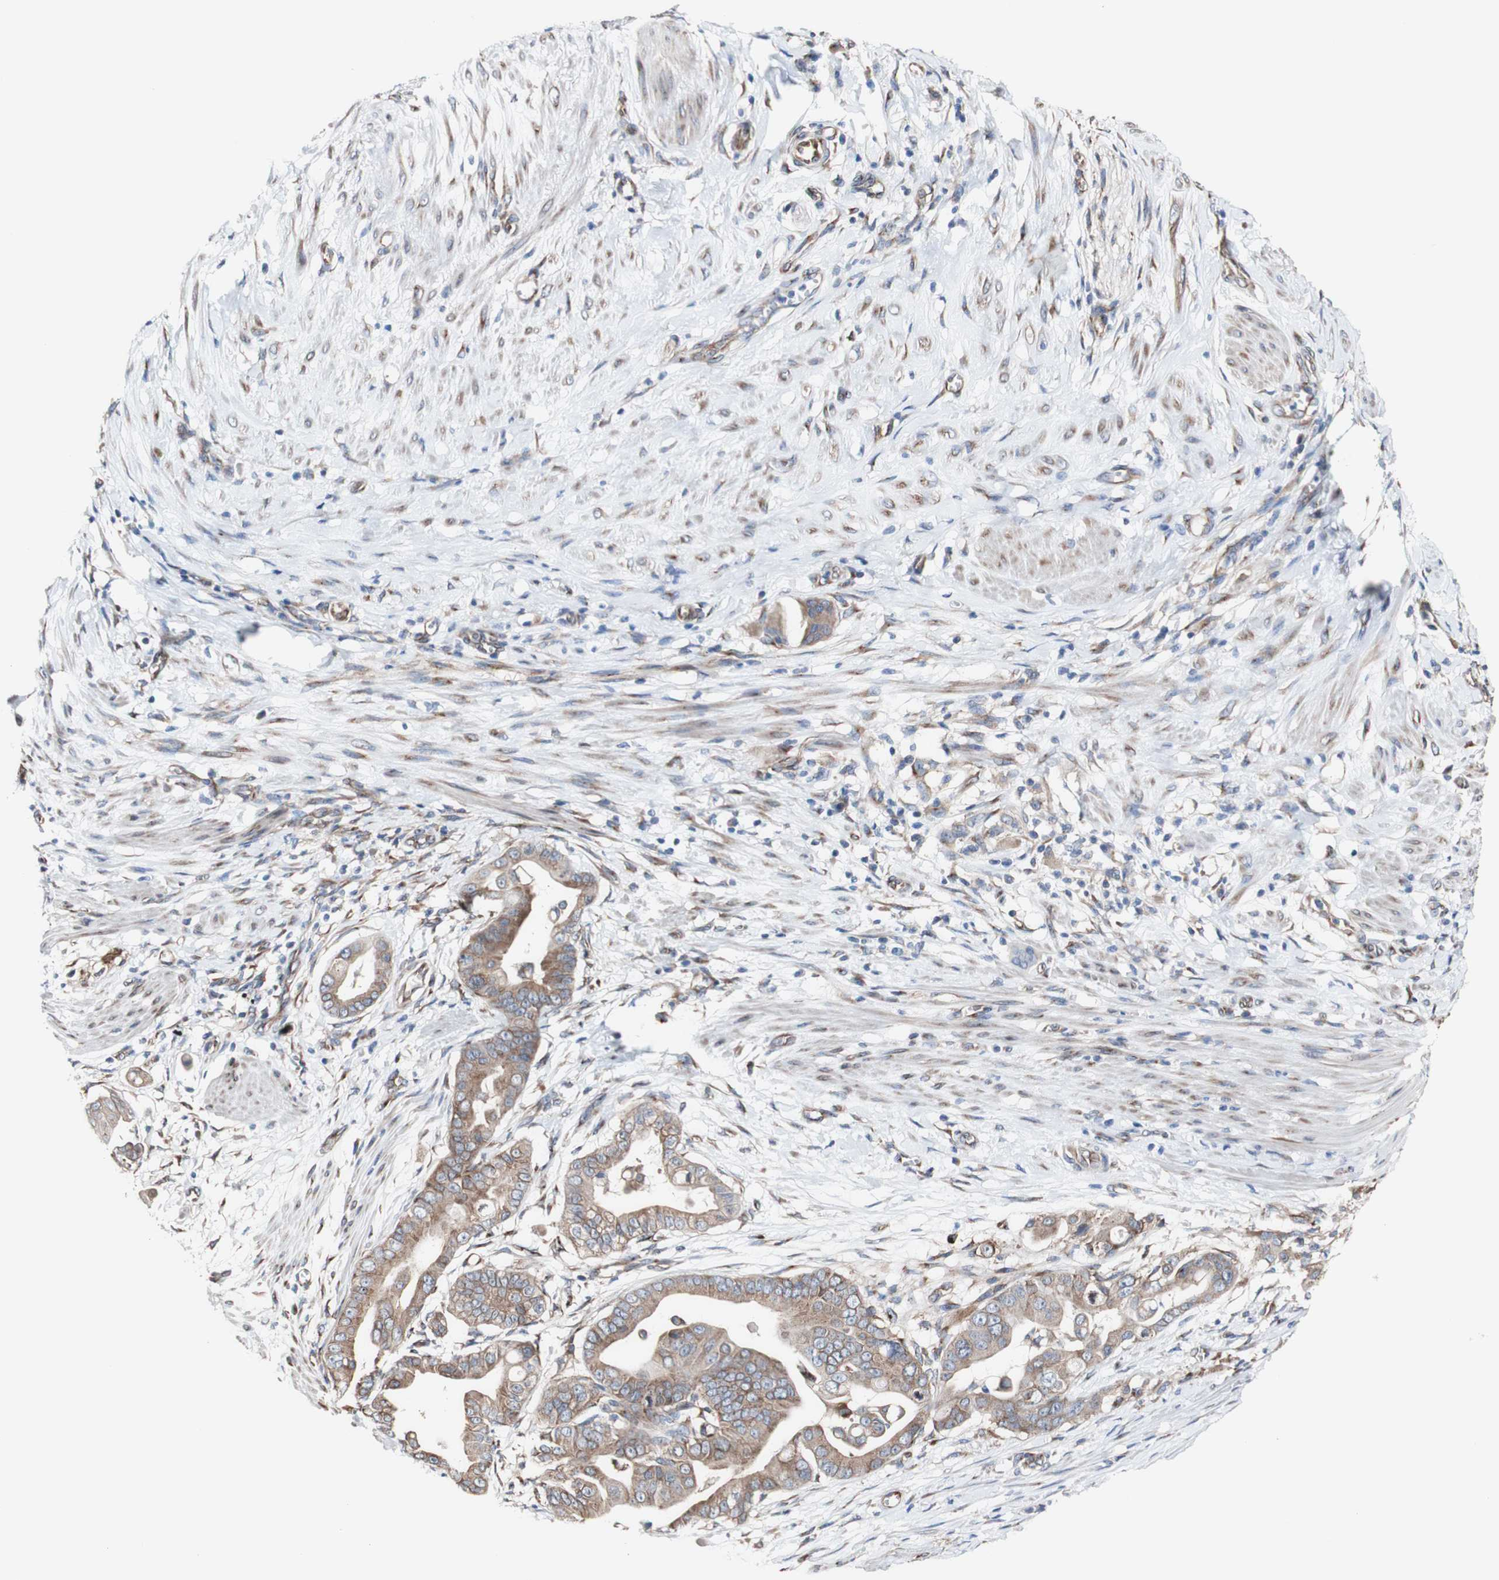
{"staining": {"intensity": "moderate", "quantity": ">75%", "location": "cytoplasmic/membranous"}, "tissue": "pancreatic cancer", "cell_type": "Tumor cells", "image_type": "cancer", "snomed": [{"axis": "morphology", "description": "Adenocarcinoma, NOS"}, {"axis": "topography", "description": "Pancreas"}], "caption": "Tumor cells show medium levels of moderate cytoplasmic/membranous expression in approximately >75% of cells in human pancreatic adenocarcinoma.", "gene": "LRIG3", "patient": {"sex": "female", "age": 75}}